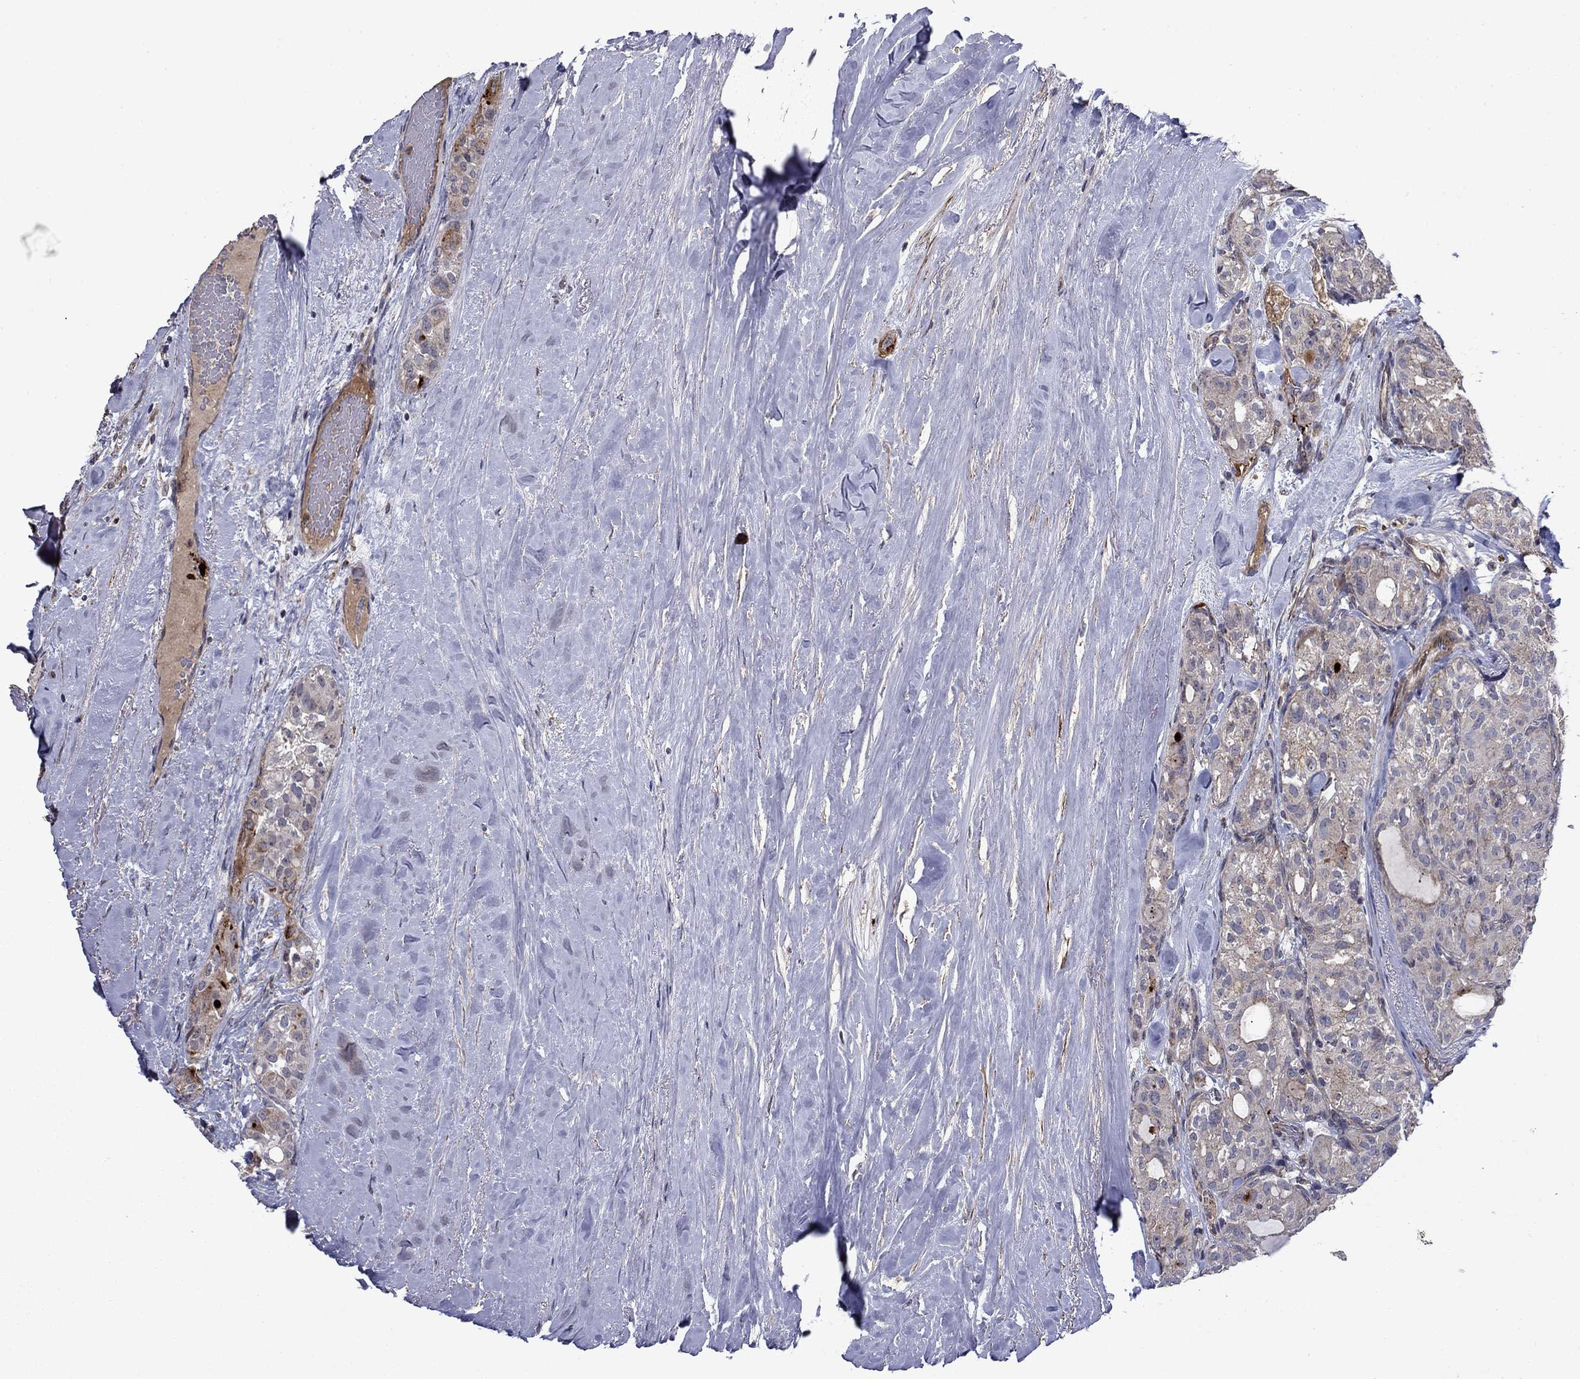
{"staining": {"intensity": "moderate", "quantity": "<25%", "location": "cytoplasmic/membranous"}, "tissue": "thyroid cancer", "cell_type": "Tumor cells", "image_type": "cancer", "snomed": [{"axis": "morphology", "description": "Follicular adenoma carcinoma, NOS"}, {"axis": "topography", "description": "Thyroid gland"}], "caption": "Moderate cytoplasmic/membranous protein positivity is identified in approximately <25% of tumor cells in thyroid cancer (follicular adenoma carcinoma). Using DAB (brown) and hematoxylin (blue) stains, captured at high magnification using brightfield microscopy.", "gene": "DOP1B", "patient": {"sex": "male", "age": 75}}